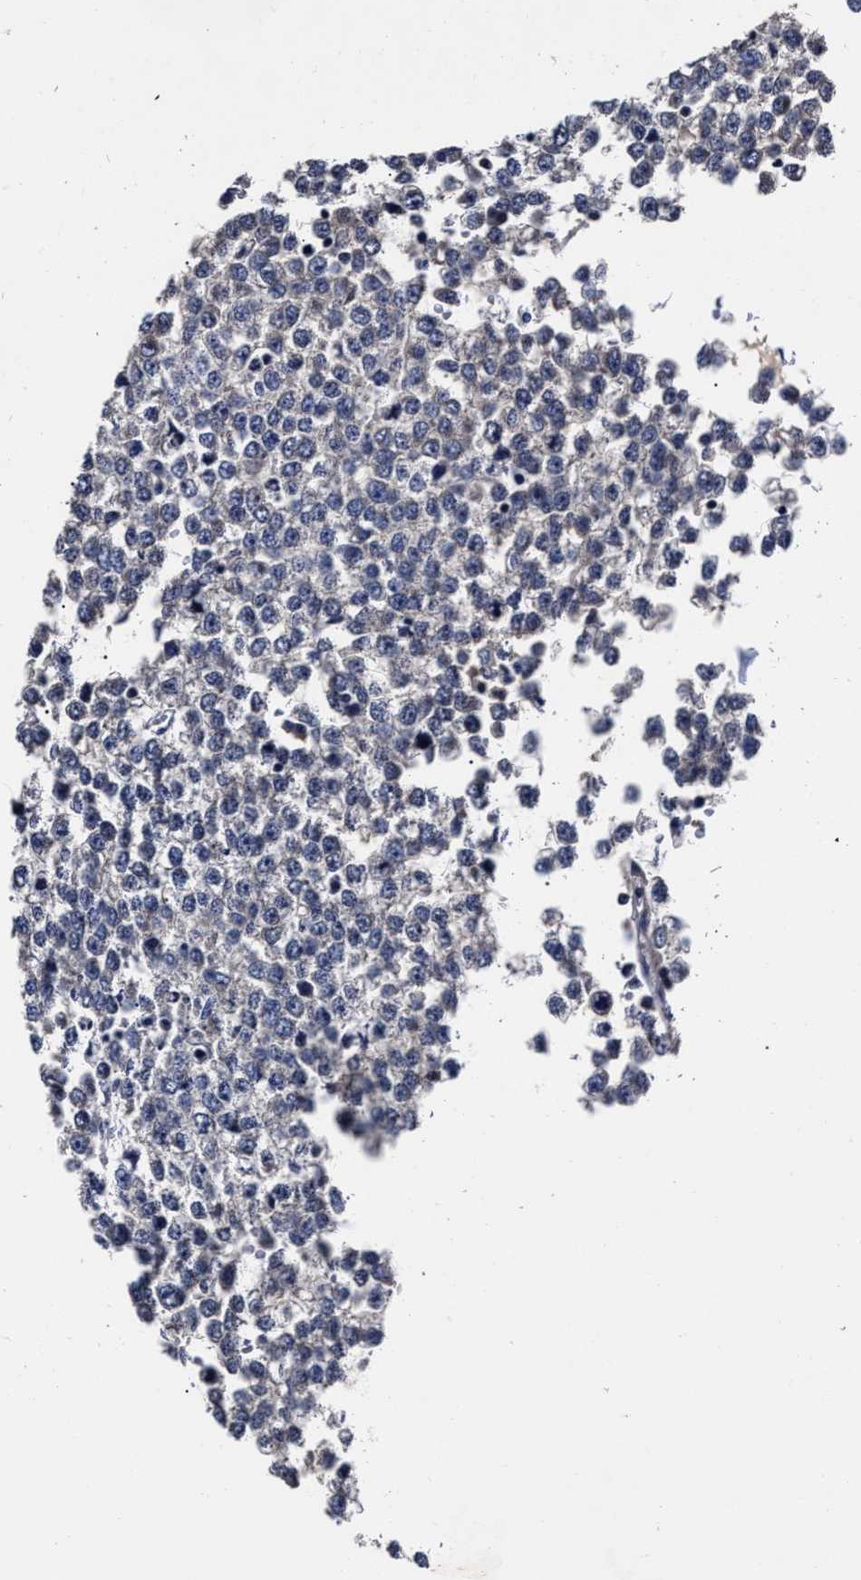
{"staining": {"intensity": "negative", "quantity": "none", "location": "none"}, "tissue": "testis cancer", "cell_type": "Tumor cells", "image_type": "cancer", "snomed": [{"axis": "morphology", "description": "Seminoma, NOS"}, {"axis": "topography", "description": "Testis"}], "caption": "IHC histopathology image of neoplastic tissue: human seminoma (testis) stained with DAB reveals no significant protein expression in tumor cells. (DAB (3,3'-diaminobenzidine) immunohistochemistry (IHC) with hematoxylin counter stain).", "gene": "OLFML2A", "patient": {"sex": "male", "age": 65}}